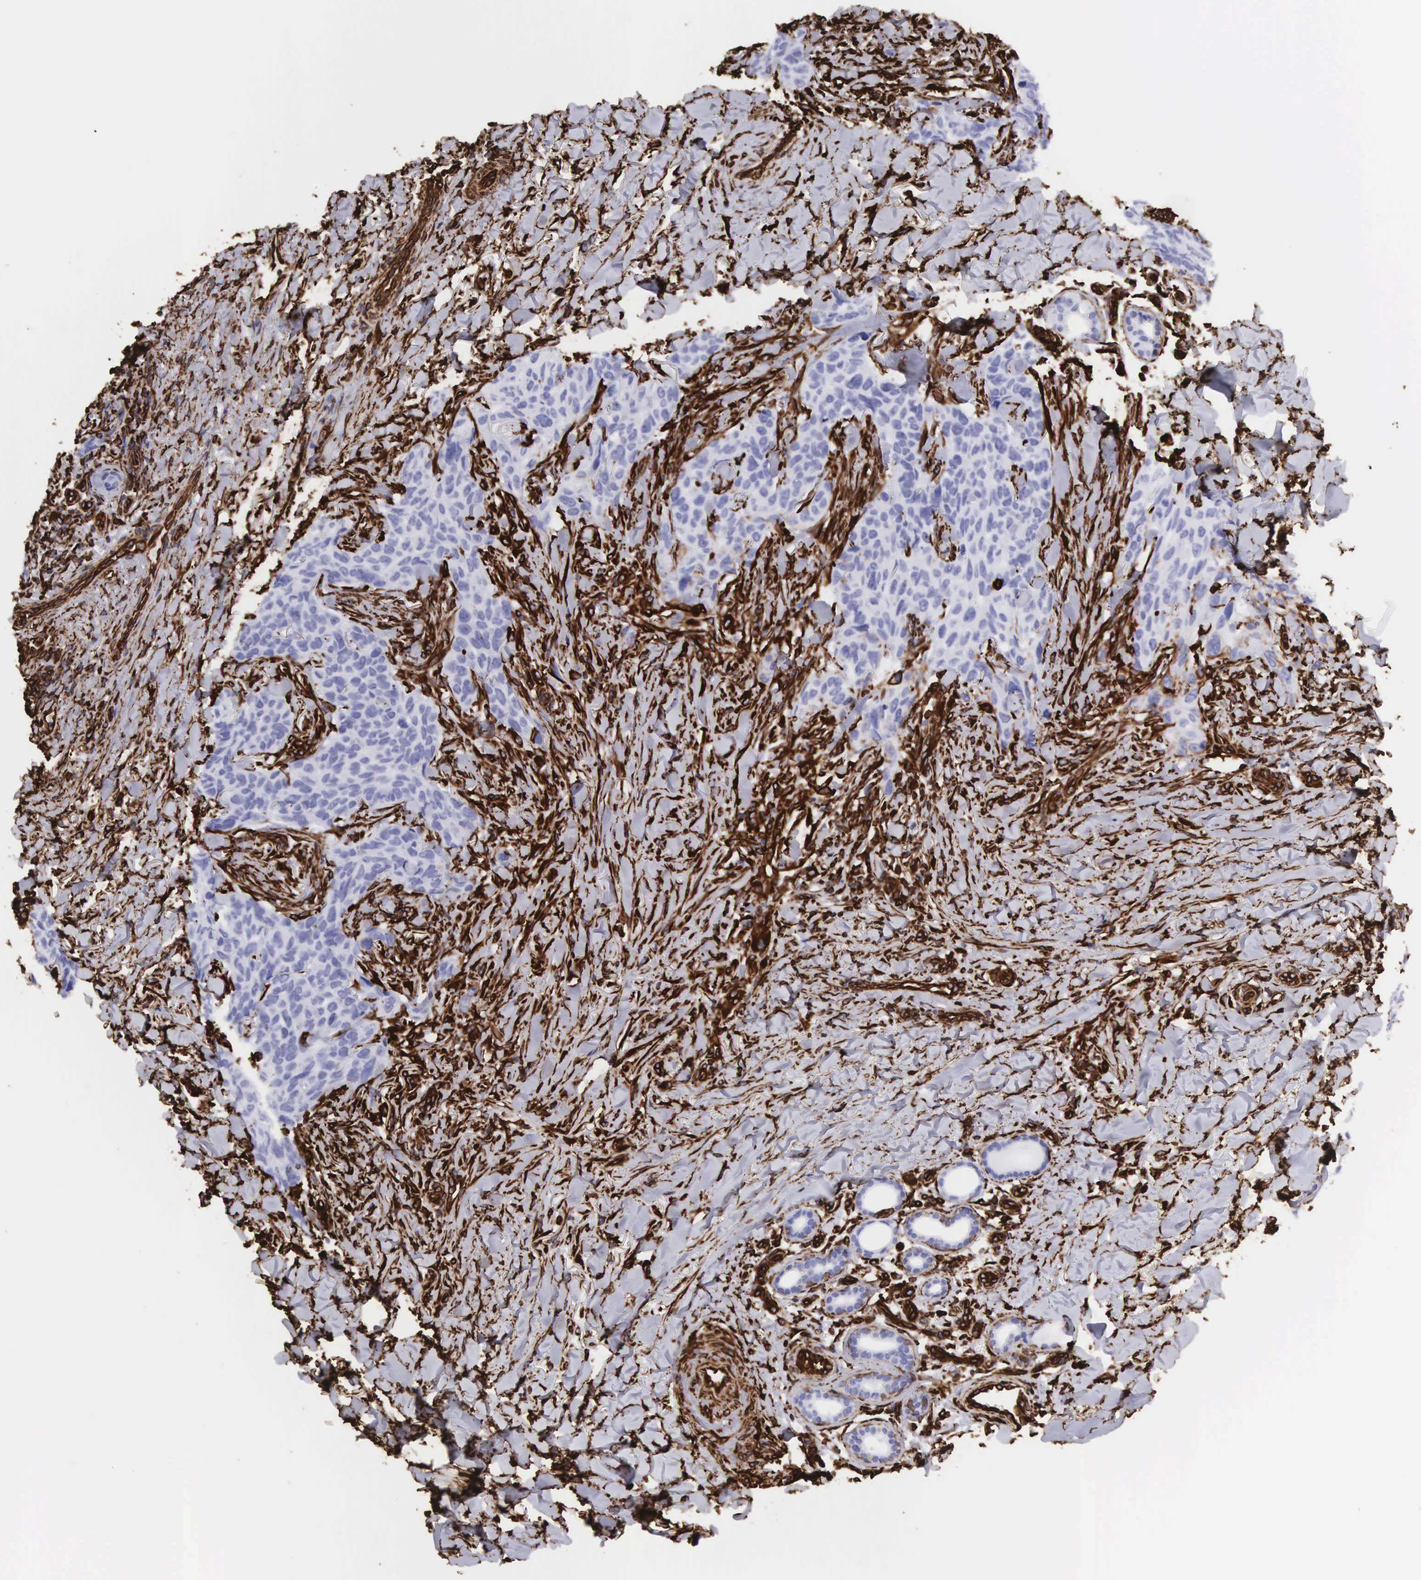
{"staining": {"intensity": "strong", "quantity": "<25%", "location": "cytoplasmic/membranous"}, "tissue": "skin cancer", "cell_type": "Tumor cells", "image_type": "cancer", "snomed": [{"axis": "morphology", "description": "Normal tissue, NOS"}, {"axis": "morphology", "description": "Basal cell carcinoma"}, {"axis": "topography", "description": "Skin"}], "caption": "High-power microscopy captured an immunohistochemistry photomicrograph of basal cell carcinoma (skin), revealing strong cytoplasmic/membranous expression in approximately <25% of tumor cells.", "gene": "VIM", "patient": {"sex": "male", "age": 81}}